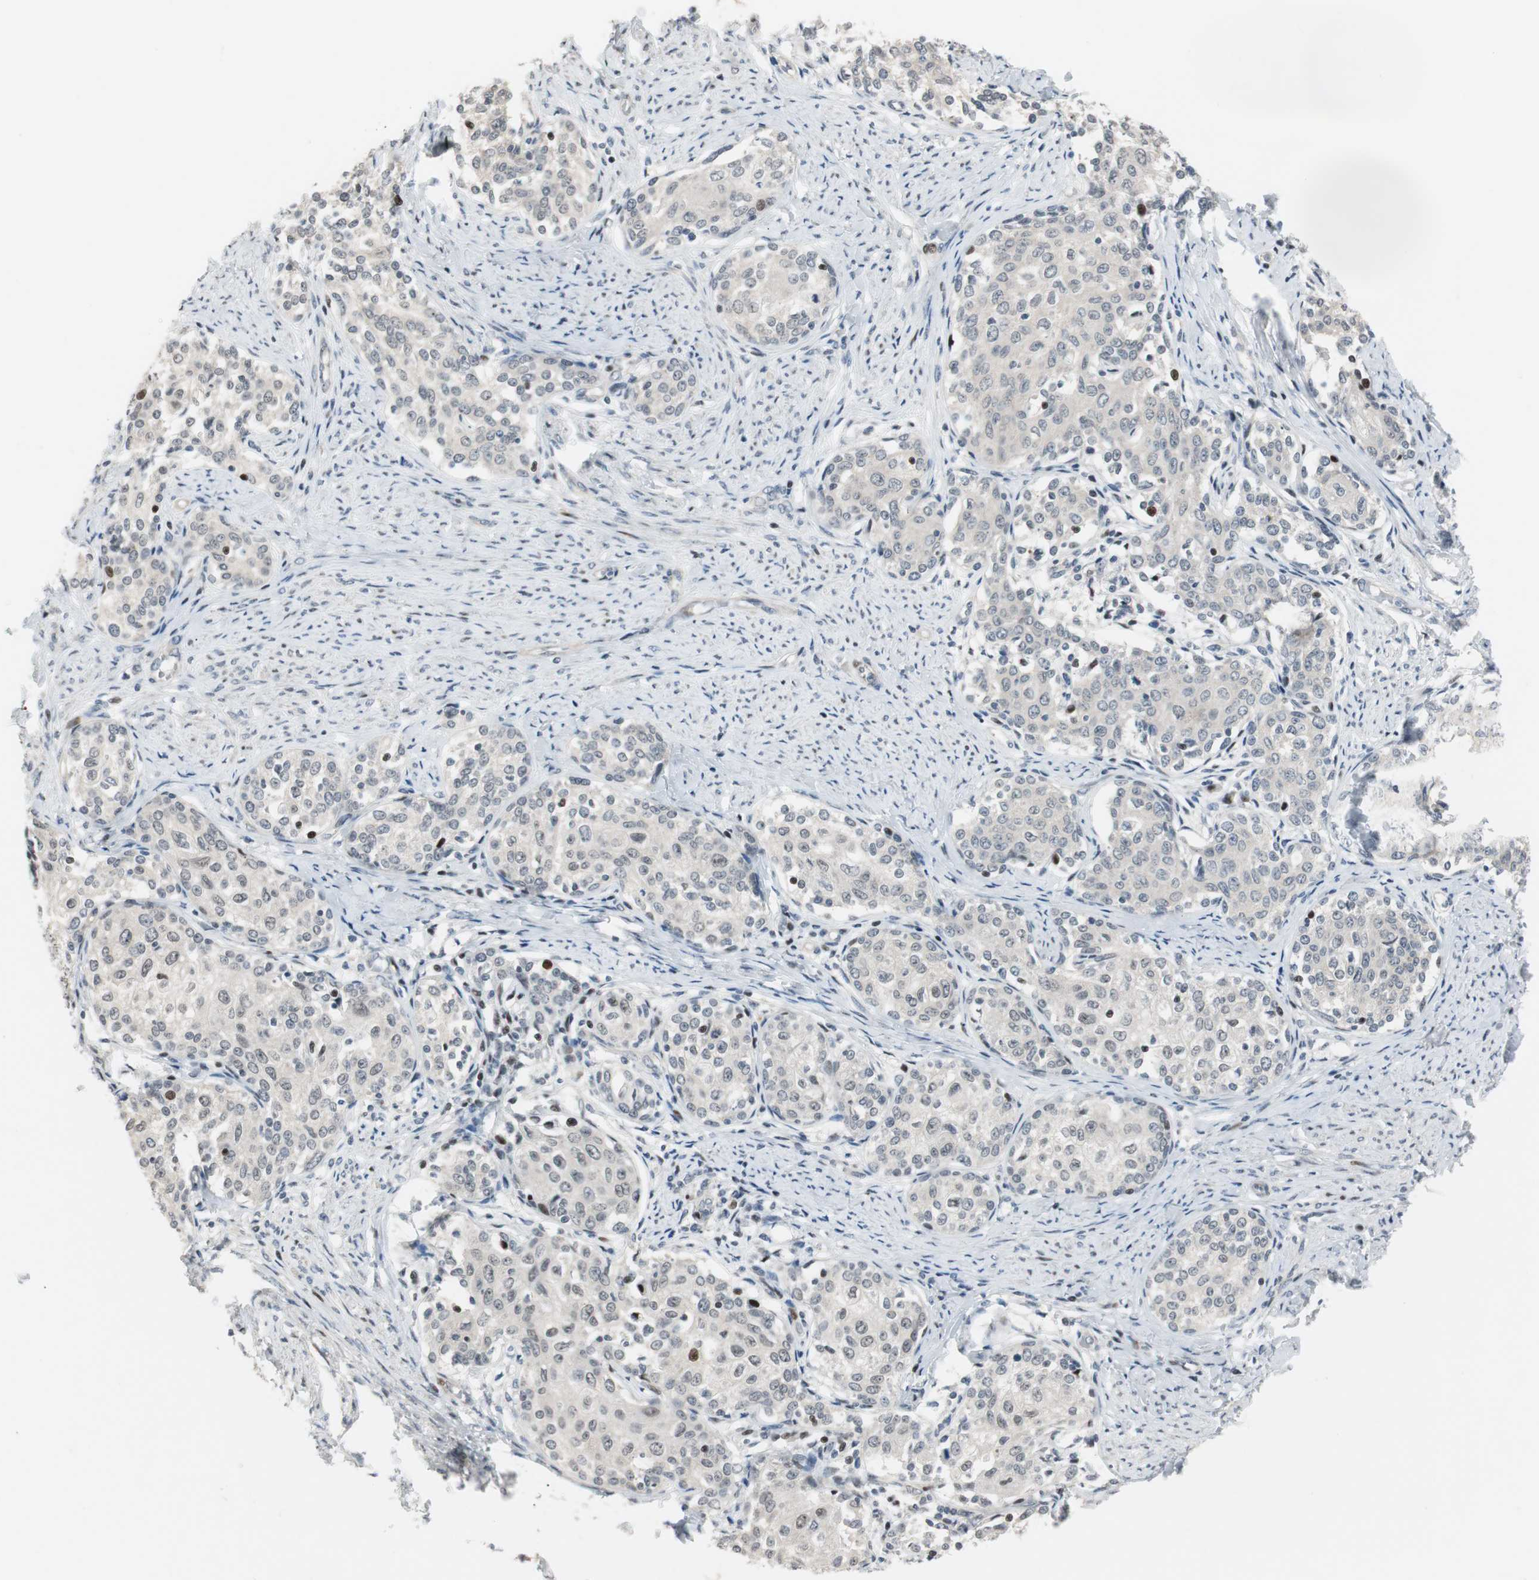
{"staining": {"intensity": "moderate", "quantity": "<25%", "location": "nuclear"}, "tissue": "cervical cancer", "cell_type": "Tumor cells", "image_type": "cancer", "snomed": [{"axis": "morphology", "description": "Squamous cell carcinoma, NOS"}, {"axis": "morphology", "description": "Adenocarcinoma, NOS"}, {"axis": "topography", "description": "Cervix"}], "caption": "An image of cervical cancer stained for a protein demonstrates moderate nuclear brown staining in tumor cells. (brown staining indicates protein expression, while blue staining denotes nuclei).", "gene": "RAD1", "patient": {"sex": "female", "age": 52}}